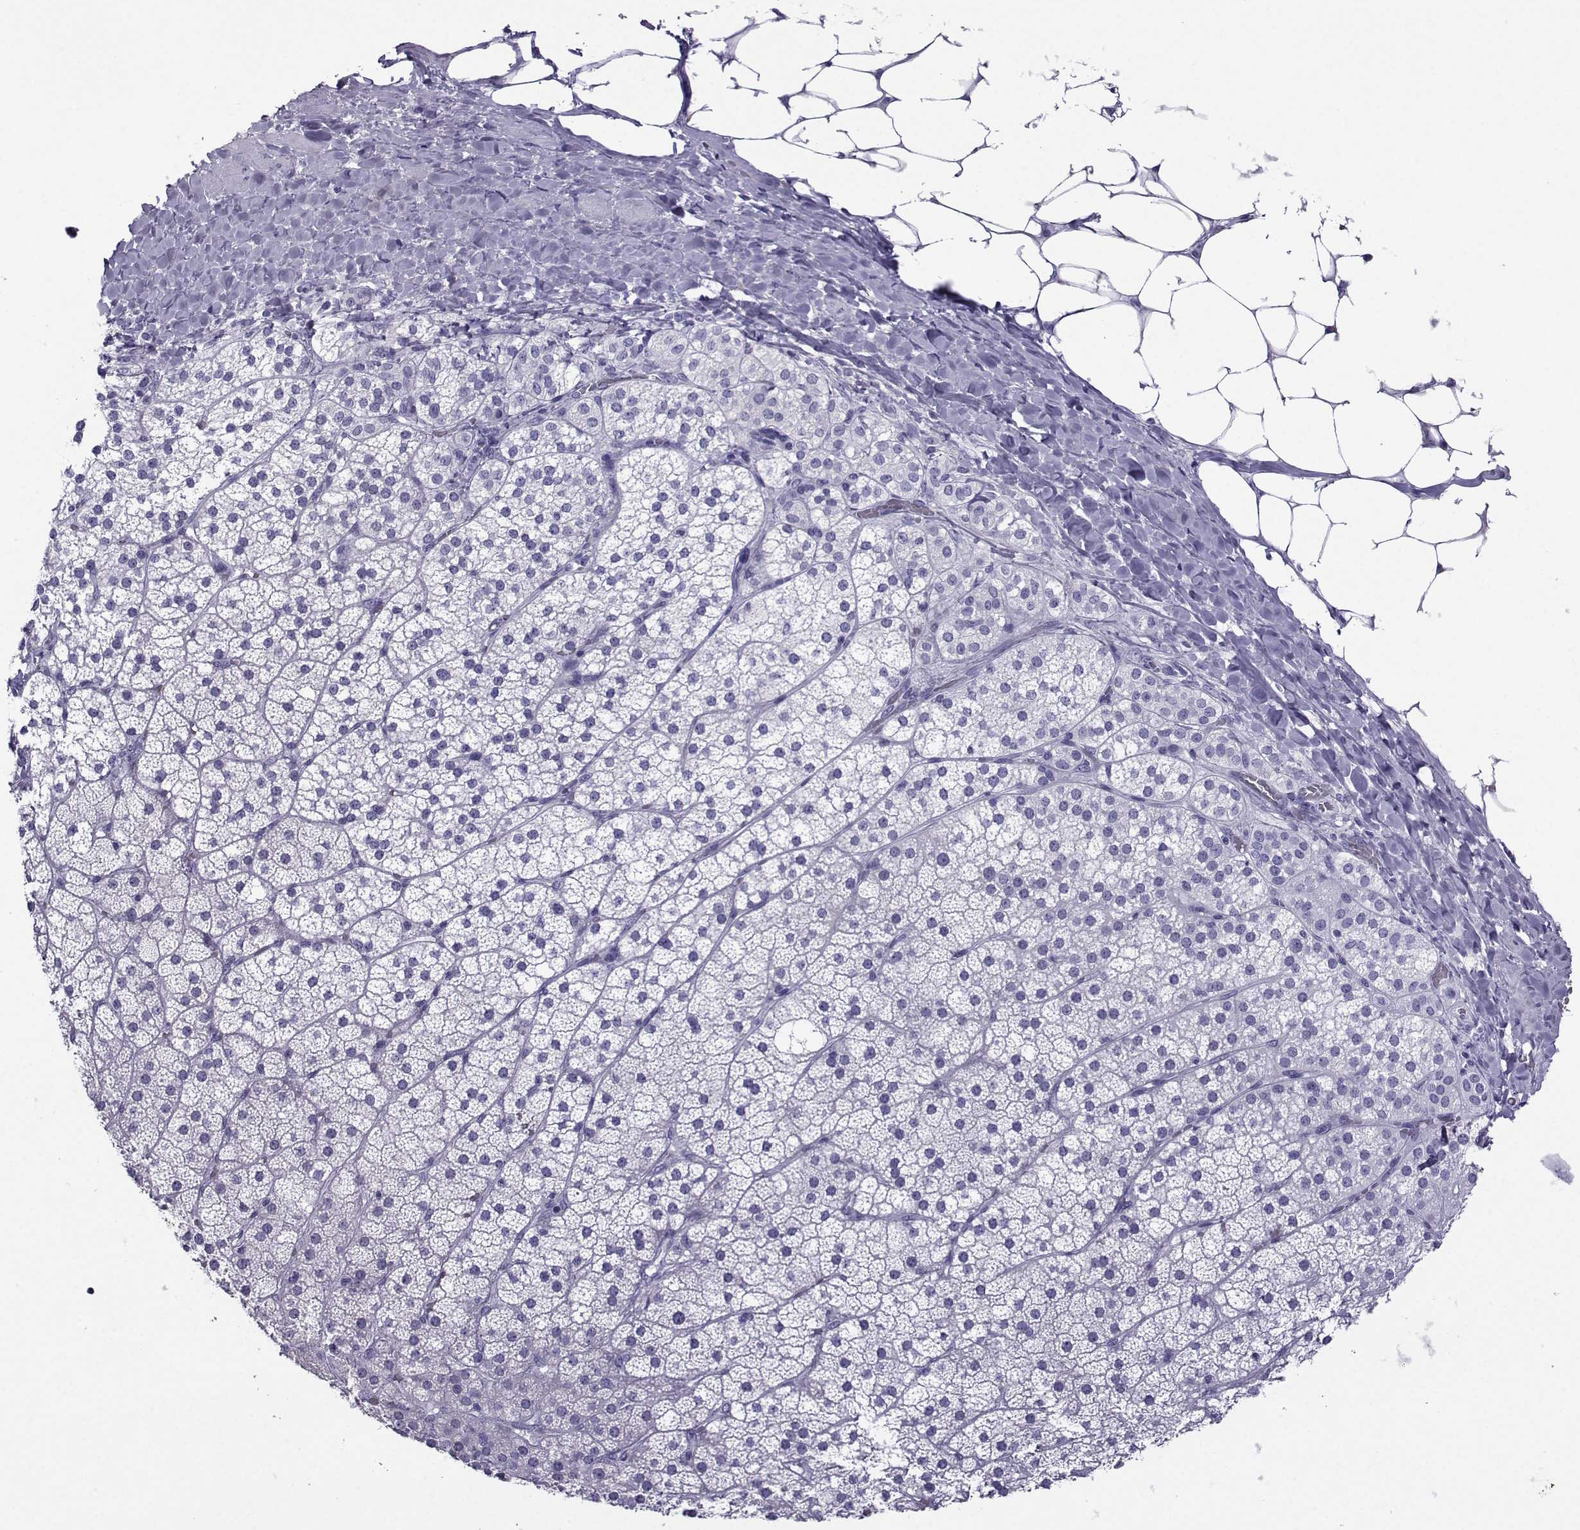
{"staining": {"intensity": "weak", "quantity": "<25%", "location": "cytoplasmic/membranous"}, "tissue": "adrenal gland", "cell_type": "Glandular cells", "image_type": "normal", "snomed": [{"axis": "morphology", "description": "Normal tissue, NOS"}, {"axis": "topography", "description": "Adrenal gland"}], "caption": "Glandular cells show no significant protein expression in normal adrenal gland. (Brightfield microscopy of DAB (3,3'-diaminobenzidine) IHC at high magnification).", "gene": "CRYBB1", "patient": {"sex": "male", "age": 53}}